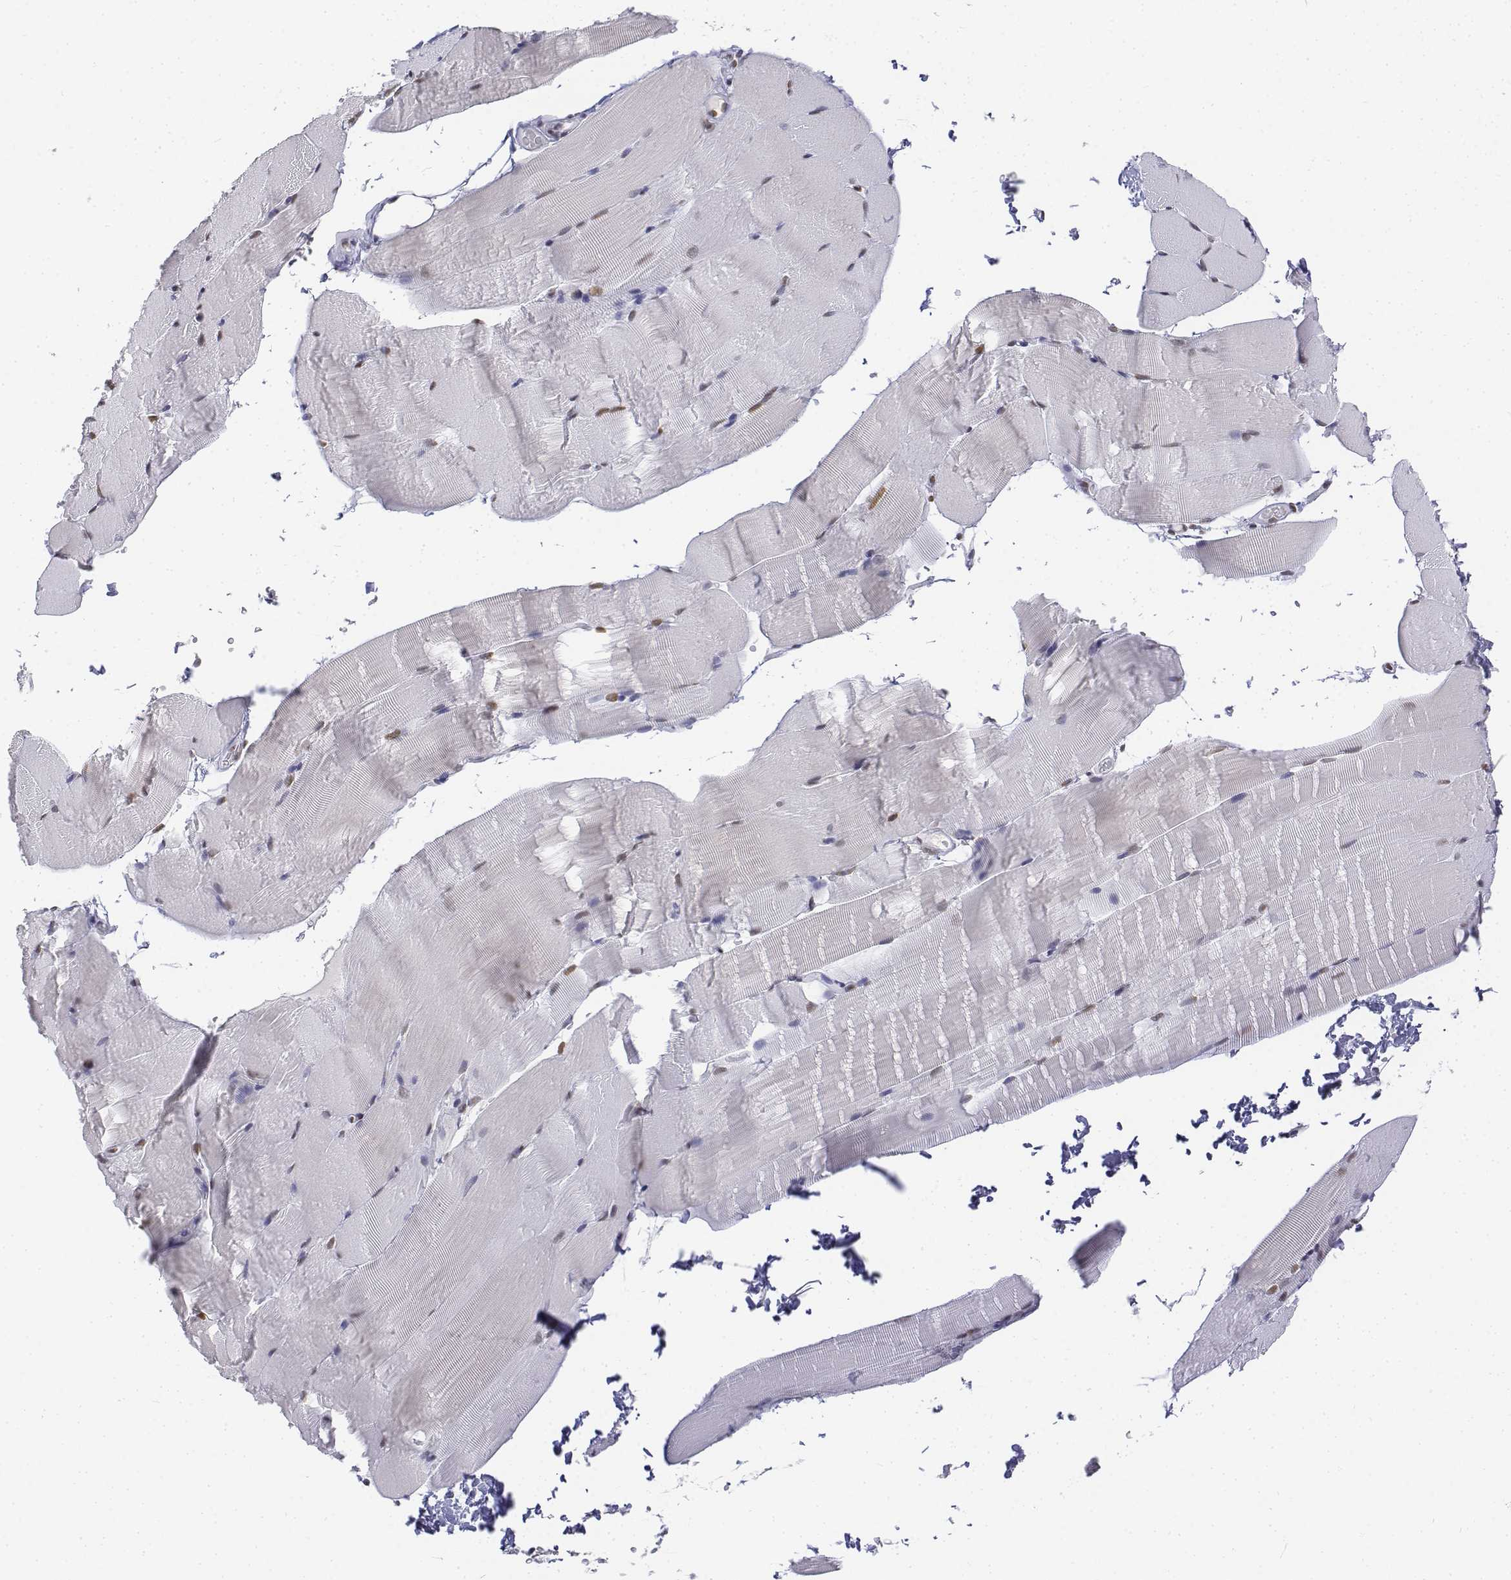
{"staining": {"intensity": "weak", "quantity": "25%-75%", "location": "nuclear"}, "tissue": "skeletal muscle", "cell_type": "Myocytes", "image_type": "normal", "snomed": [{"axis": "morphology", "description": "Normal tissue, NOS"}, {"axis": "topography", "description": "Skeletal muscle"}], "caption": "Immunohistochemical staining of normal skeletal muscle reveals low levels of weak nuclear expression in approximately 25%-75% of myocytes.", "gene": "CD3E", "patient": {"sex": "female", "age": 37}}